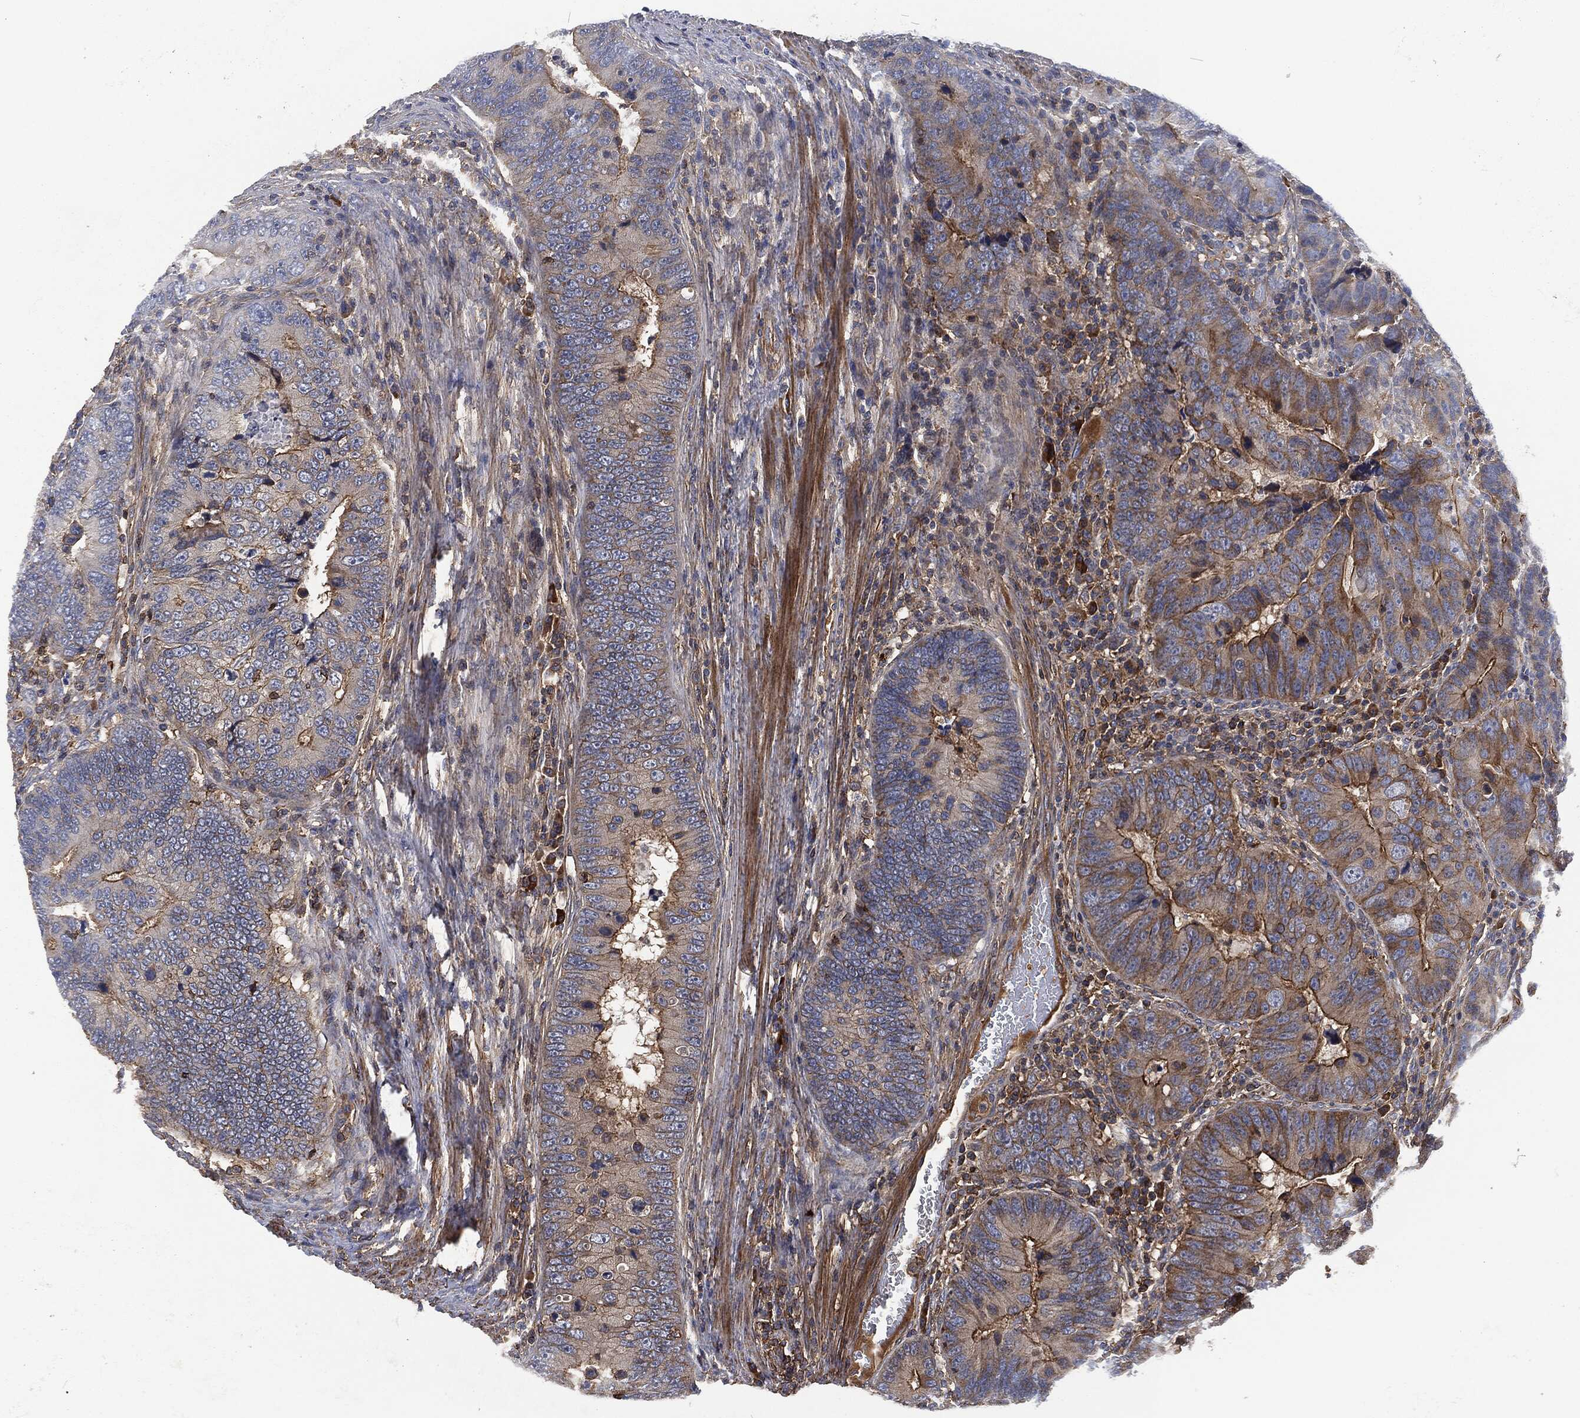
{"staining": {"intensity": "strong", "quantity": "<25%", "location": "cytoplasmic/membranous"}, "tissue": "colorectal cancer", "cell_type": "Tumor cells", "image_type": "cancer", "snomed": [{"axis": "morphology", "description": "Adenocarcinoma, NOS"}, {"axis": "topography", "description": "Colon"}], "caption": "Human colorectal adenocarcinoma stained with a protein marker reveals strong staining in tumor cells.", "gene": "LGALS9", "patient": {"sex": "female", "age": 72}}